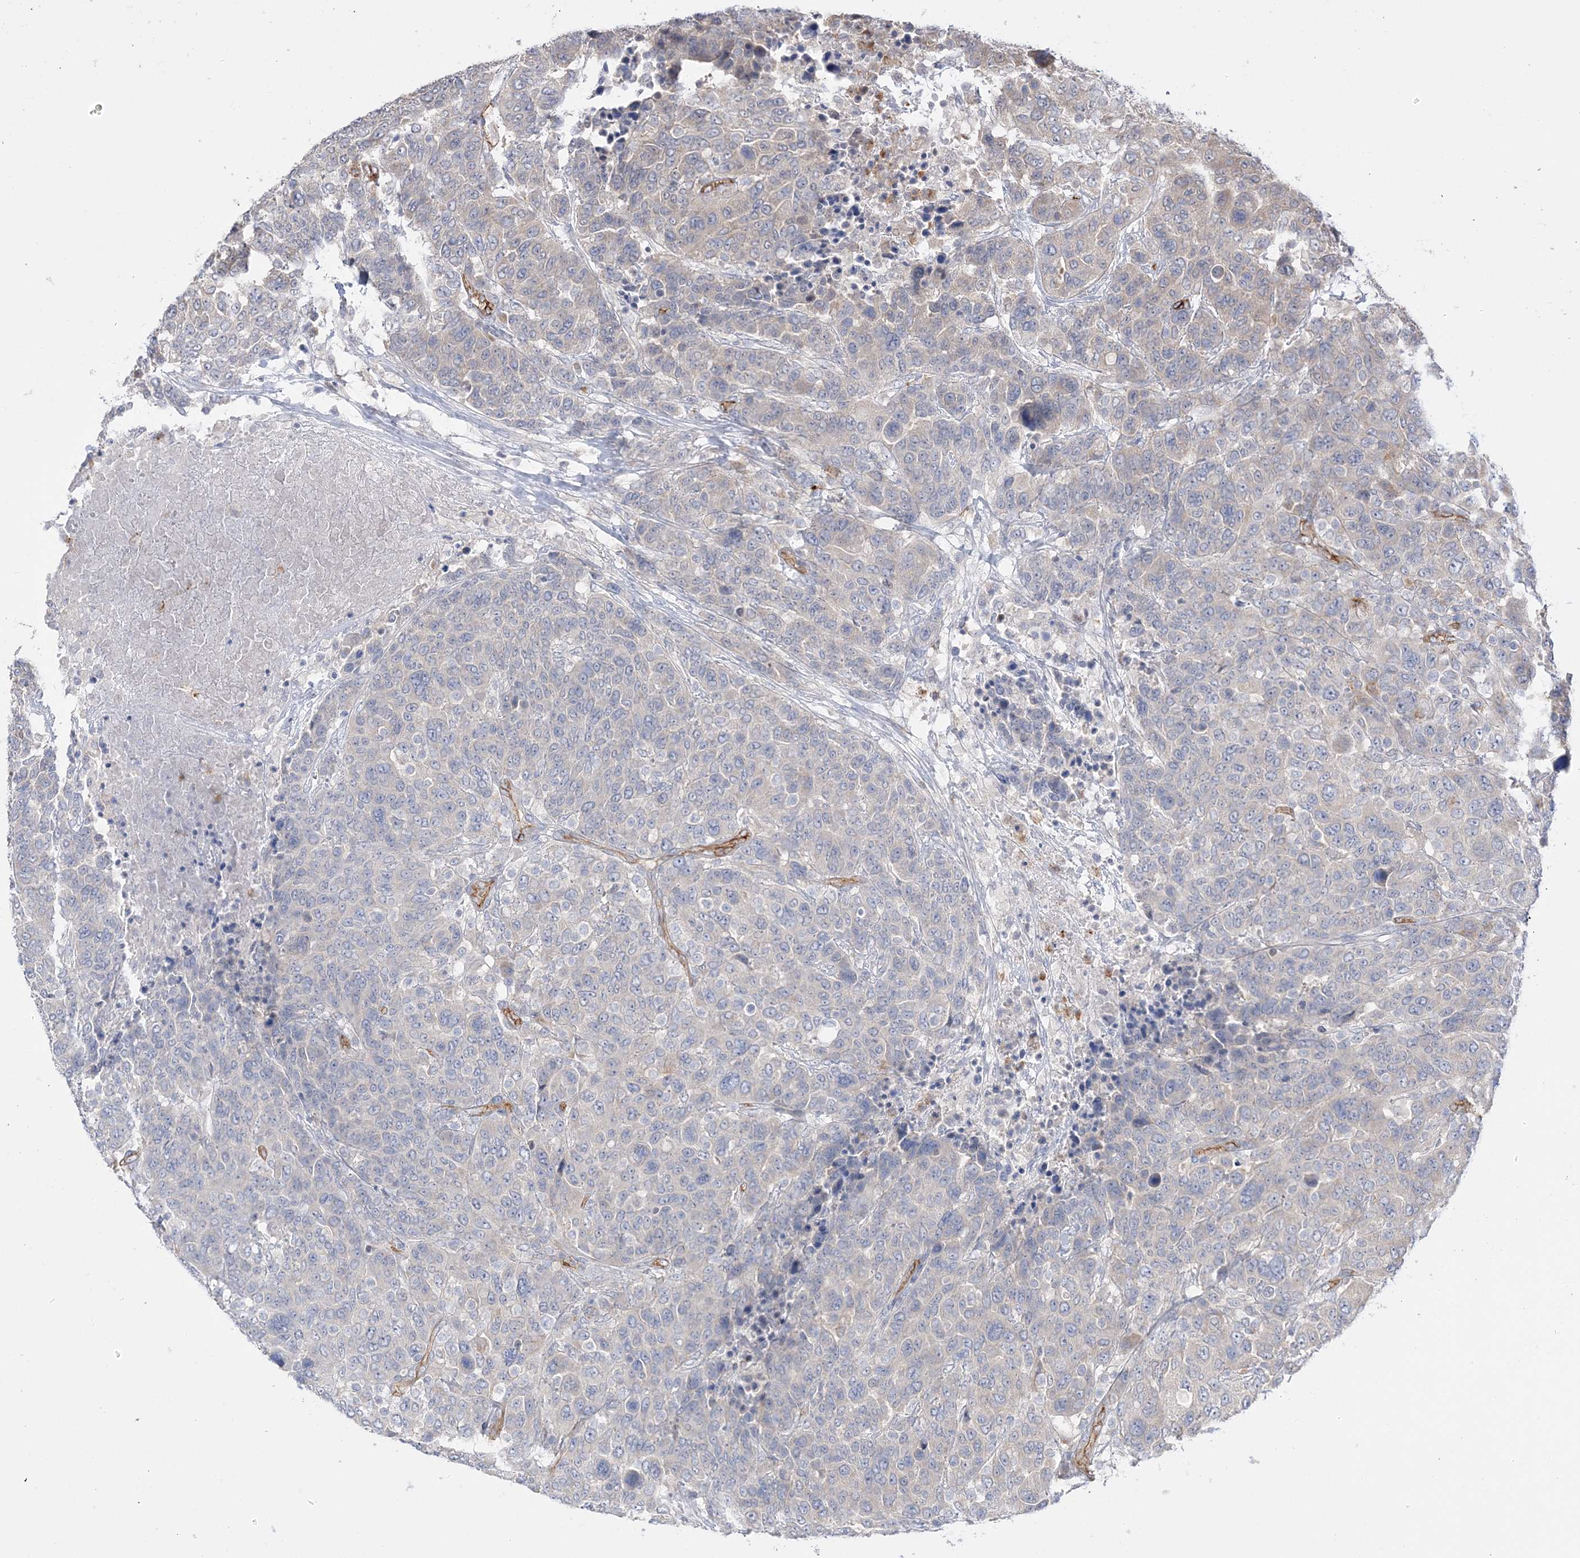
{"staining": {"intensity": "negative", "quantity": "none", "location": "none"}, "tissue": "breast cancer", "cell_type": "Tumor cells", "image_type": "cancer", "snomed": [{"axis": "morphology", "description": "Duct carcinoma"}, {"axis": "topography", "description": "Breast"}], "caption": "IHC of human breast cancer reveals no positivity in tumor cells.", "gene": "FARSB", "patient": {"sex": "female", "age": 37}}